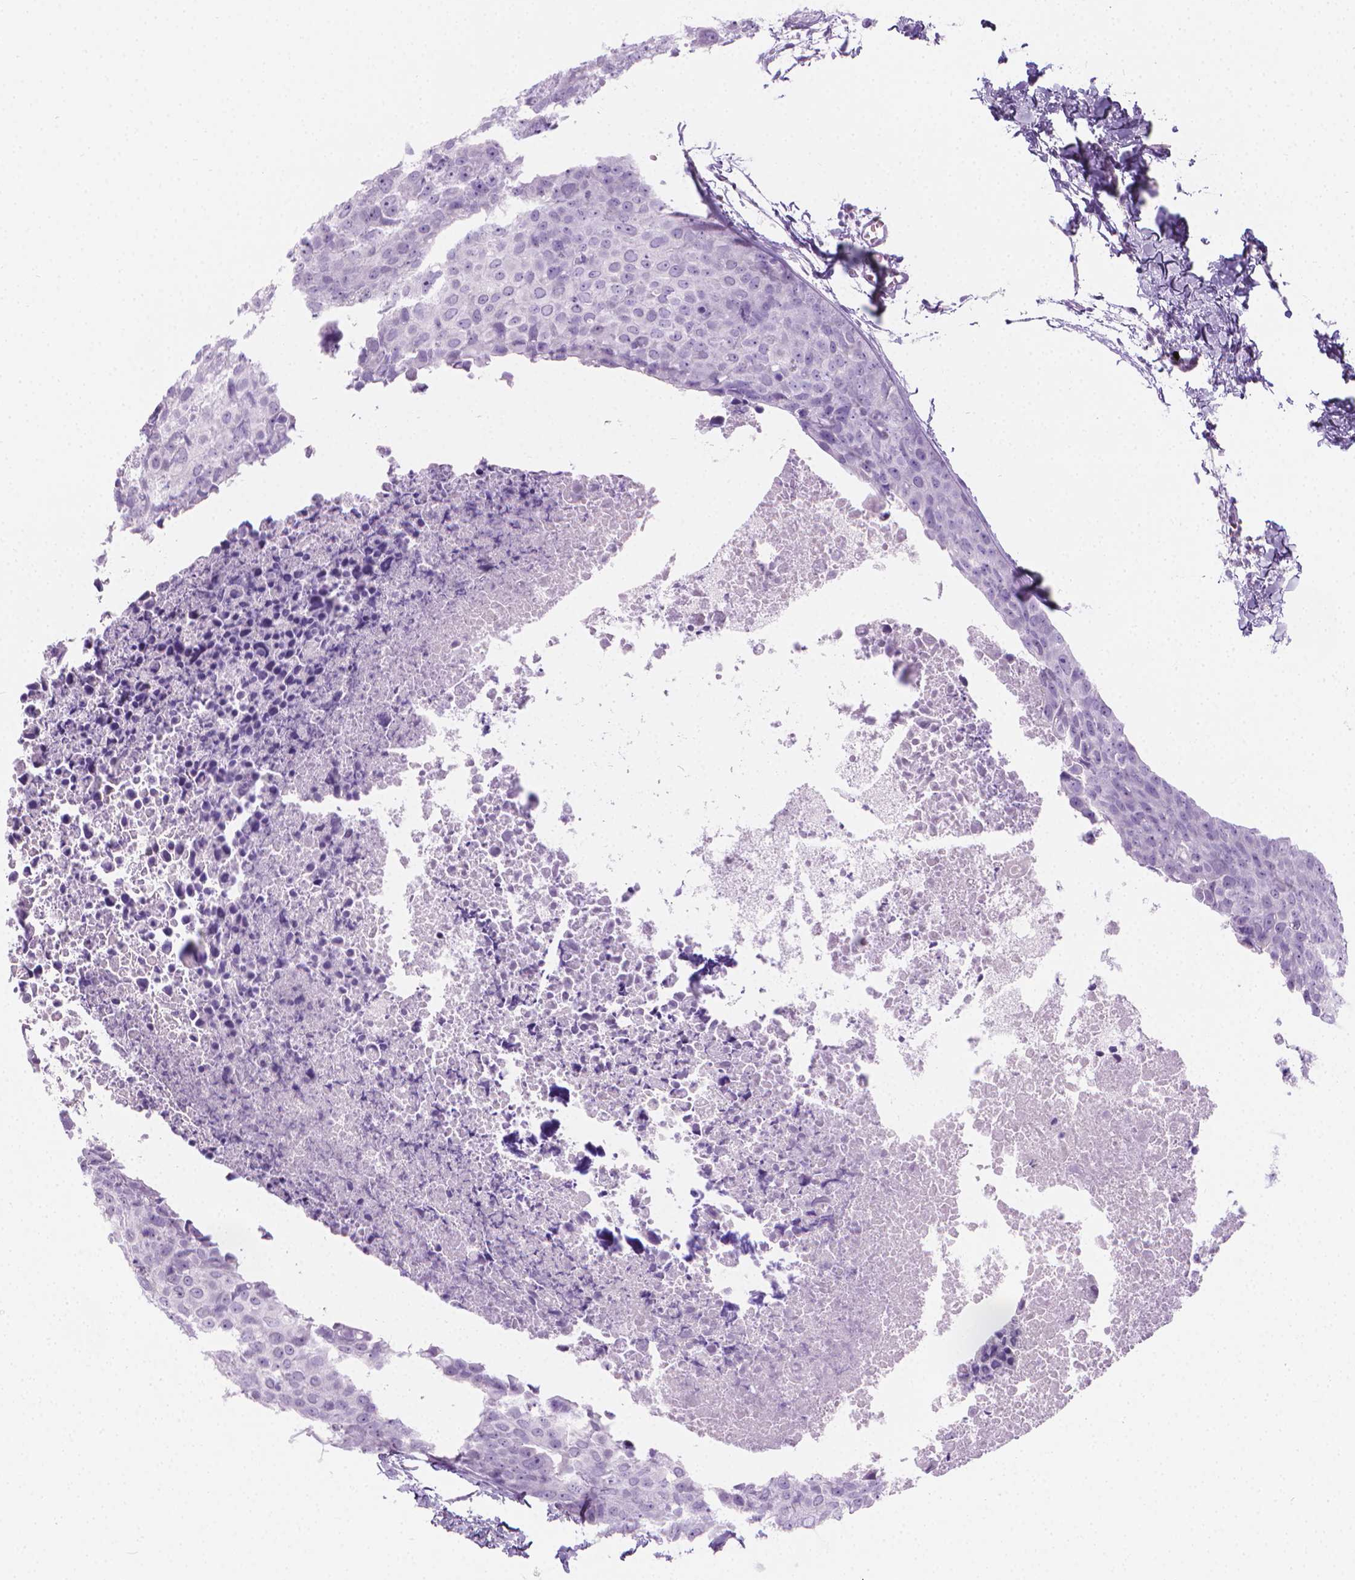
{"staining": {"intensity": "negative", "quantity": "none", "location": "none"}, "tissue": "breast cancer", "cell_type": "Tumor cells", "image_type": "cancer", "snomed": [{"axis": "morphology", "description": "Duct carcinoma"}, {"axis": "topography", "description": "Breast"}], "caption": "The immunohistochemistry micrograph has no significant expression in tumor cells of infiltrating ductal carcinoma (breast) tissue.", "gene": "CFAP52", "patient": {"sex": "female", "age": 38}}